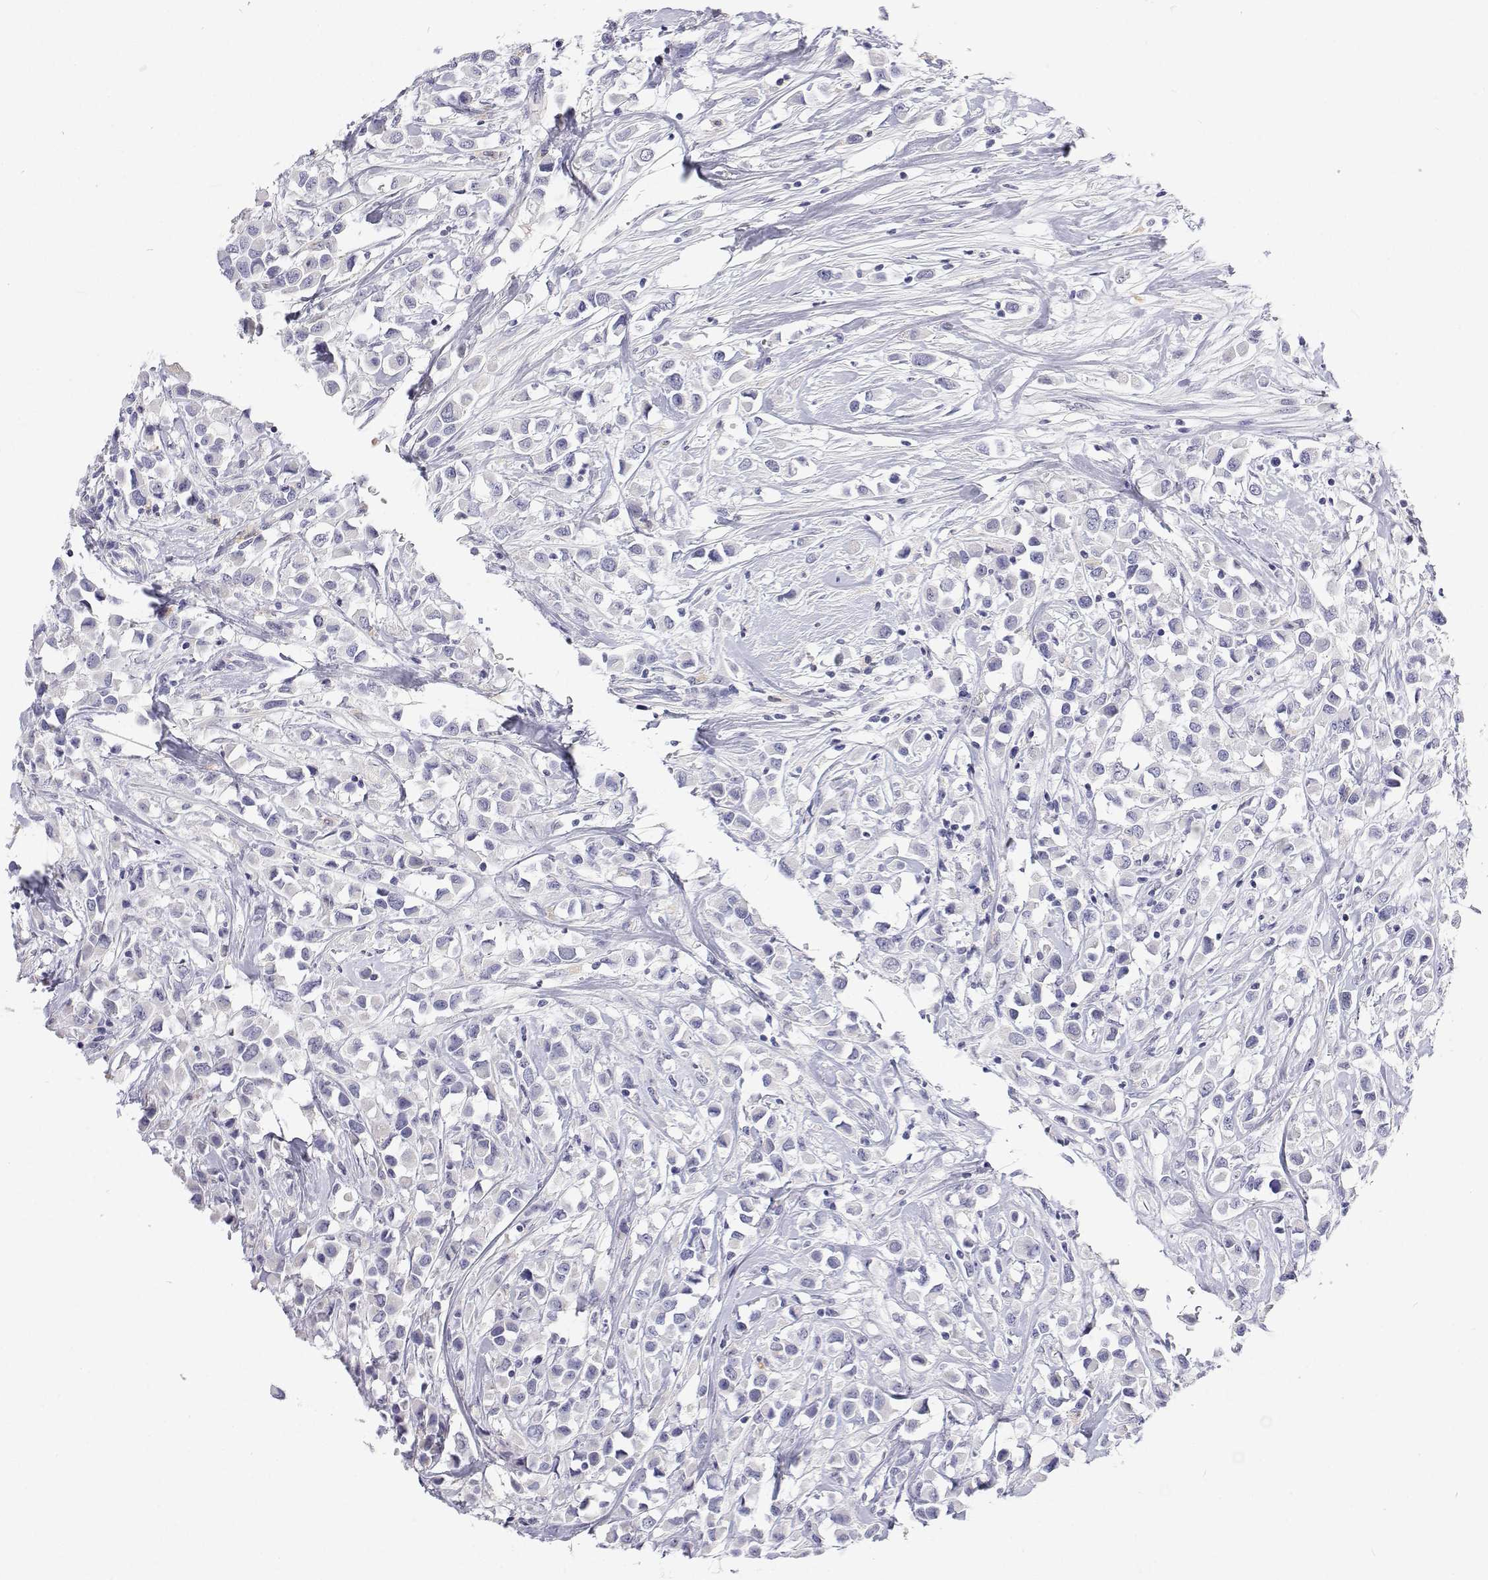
{"staining": {"intensity": "negative", "quantity": "none", "location": "none"}, "tissue": "breast cancer", "cell_type": "Tumor cells", "image_type": "cancer", "snomed": [{"axis": "morphology", "description": "Duct carcinoma"}, {"axis": "topography", "description": "Breast"}], "caption": "High power microscopy photomicrograph of an immunohistochemistry (IHC) histopathology image of infiltrating ductal carcinoma (breast), revealing no significant staining in tumor cells.", "gene": "NCR2", "patient": {"sex": "female", "age": 61}}